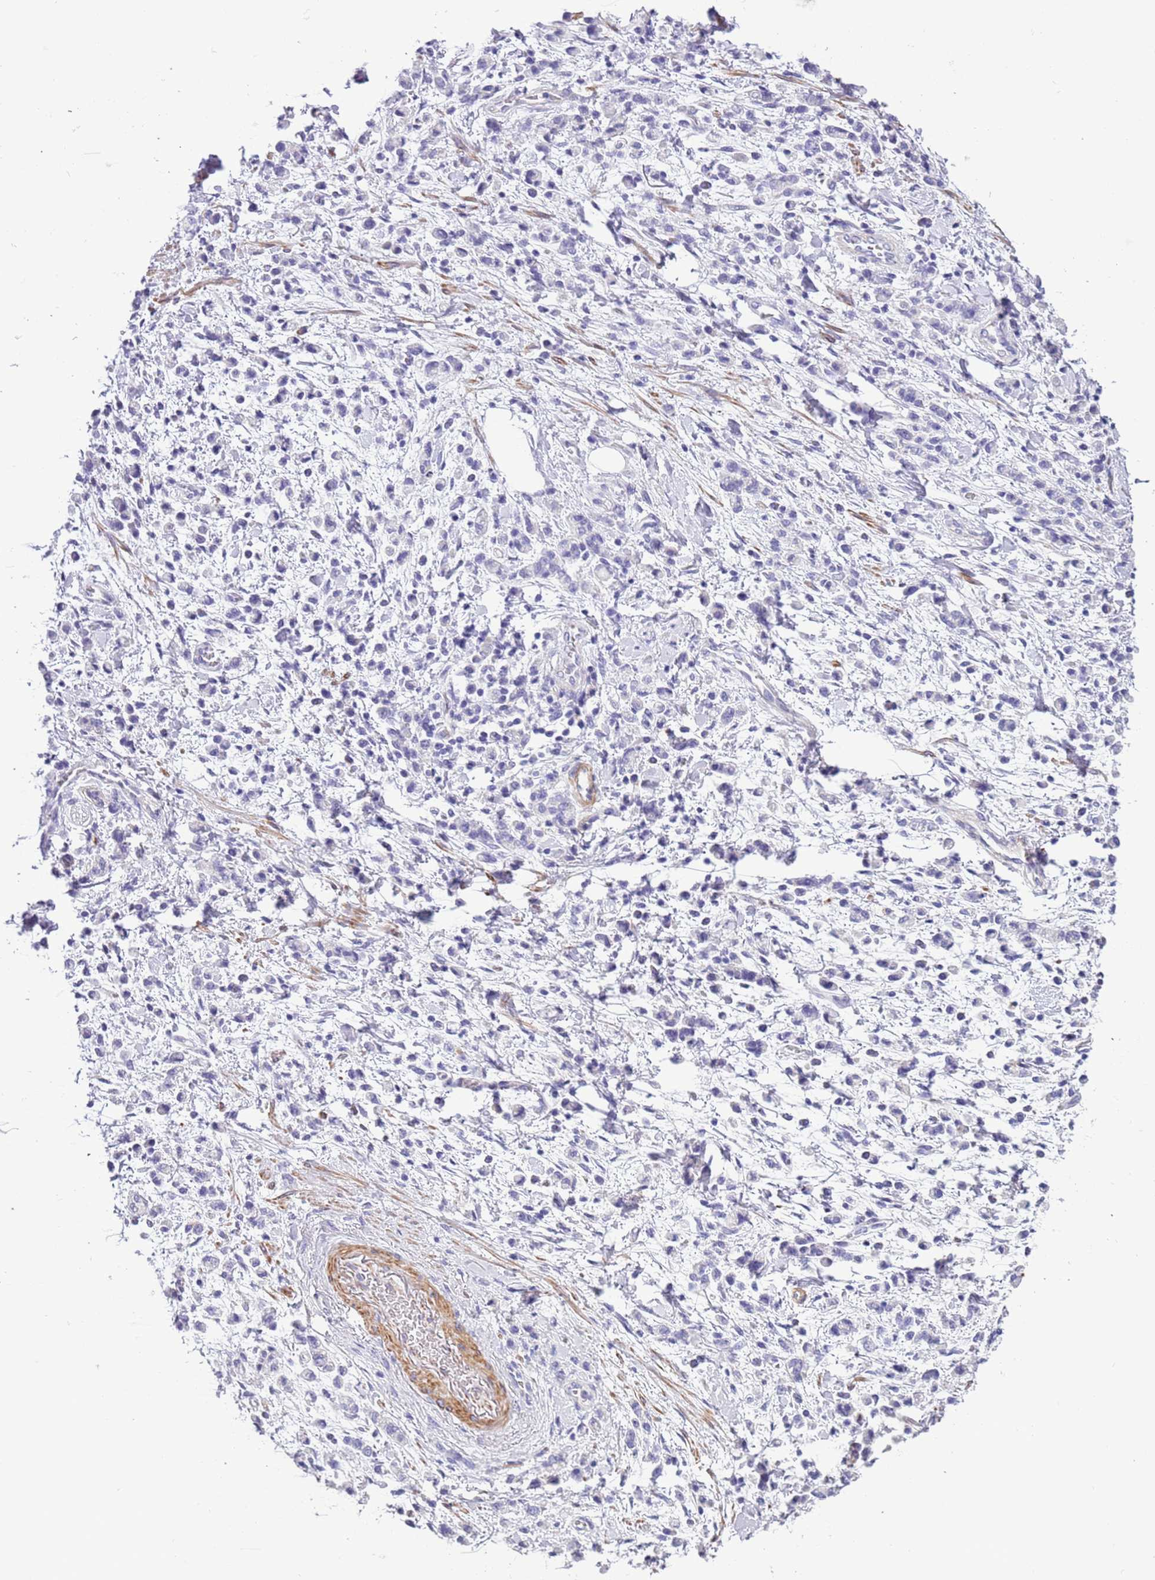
{"staining": {"intensity": "negative", "quantity": "none", "location": "none"}, "tissue": "stomach cancer", "cell_type": "Tumor cells", "image_type": "cancer", "snomed": [{"axis": "morphology", "description": "Adenocarcinoma, NOS"}, {"axis": "topography", "description": "Stomach"}], "caption": "Immunohistochemical staining of human stomach cancer displays no significant staining in tumor cells.", "gene": "PCGF2", "patient": {"sex": "male", "age": 76}}